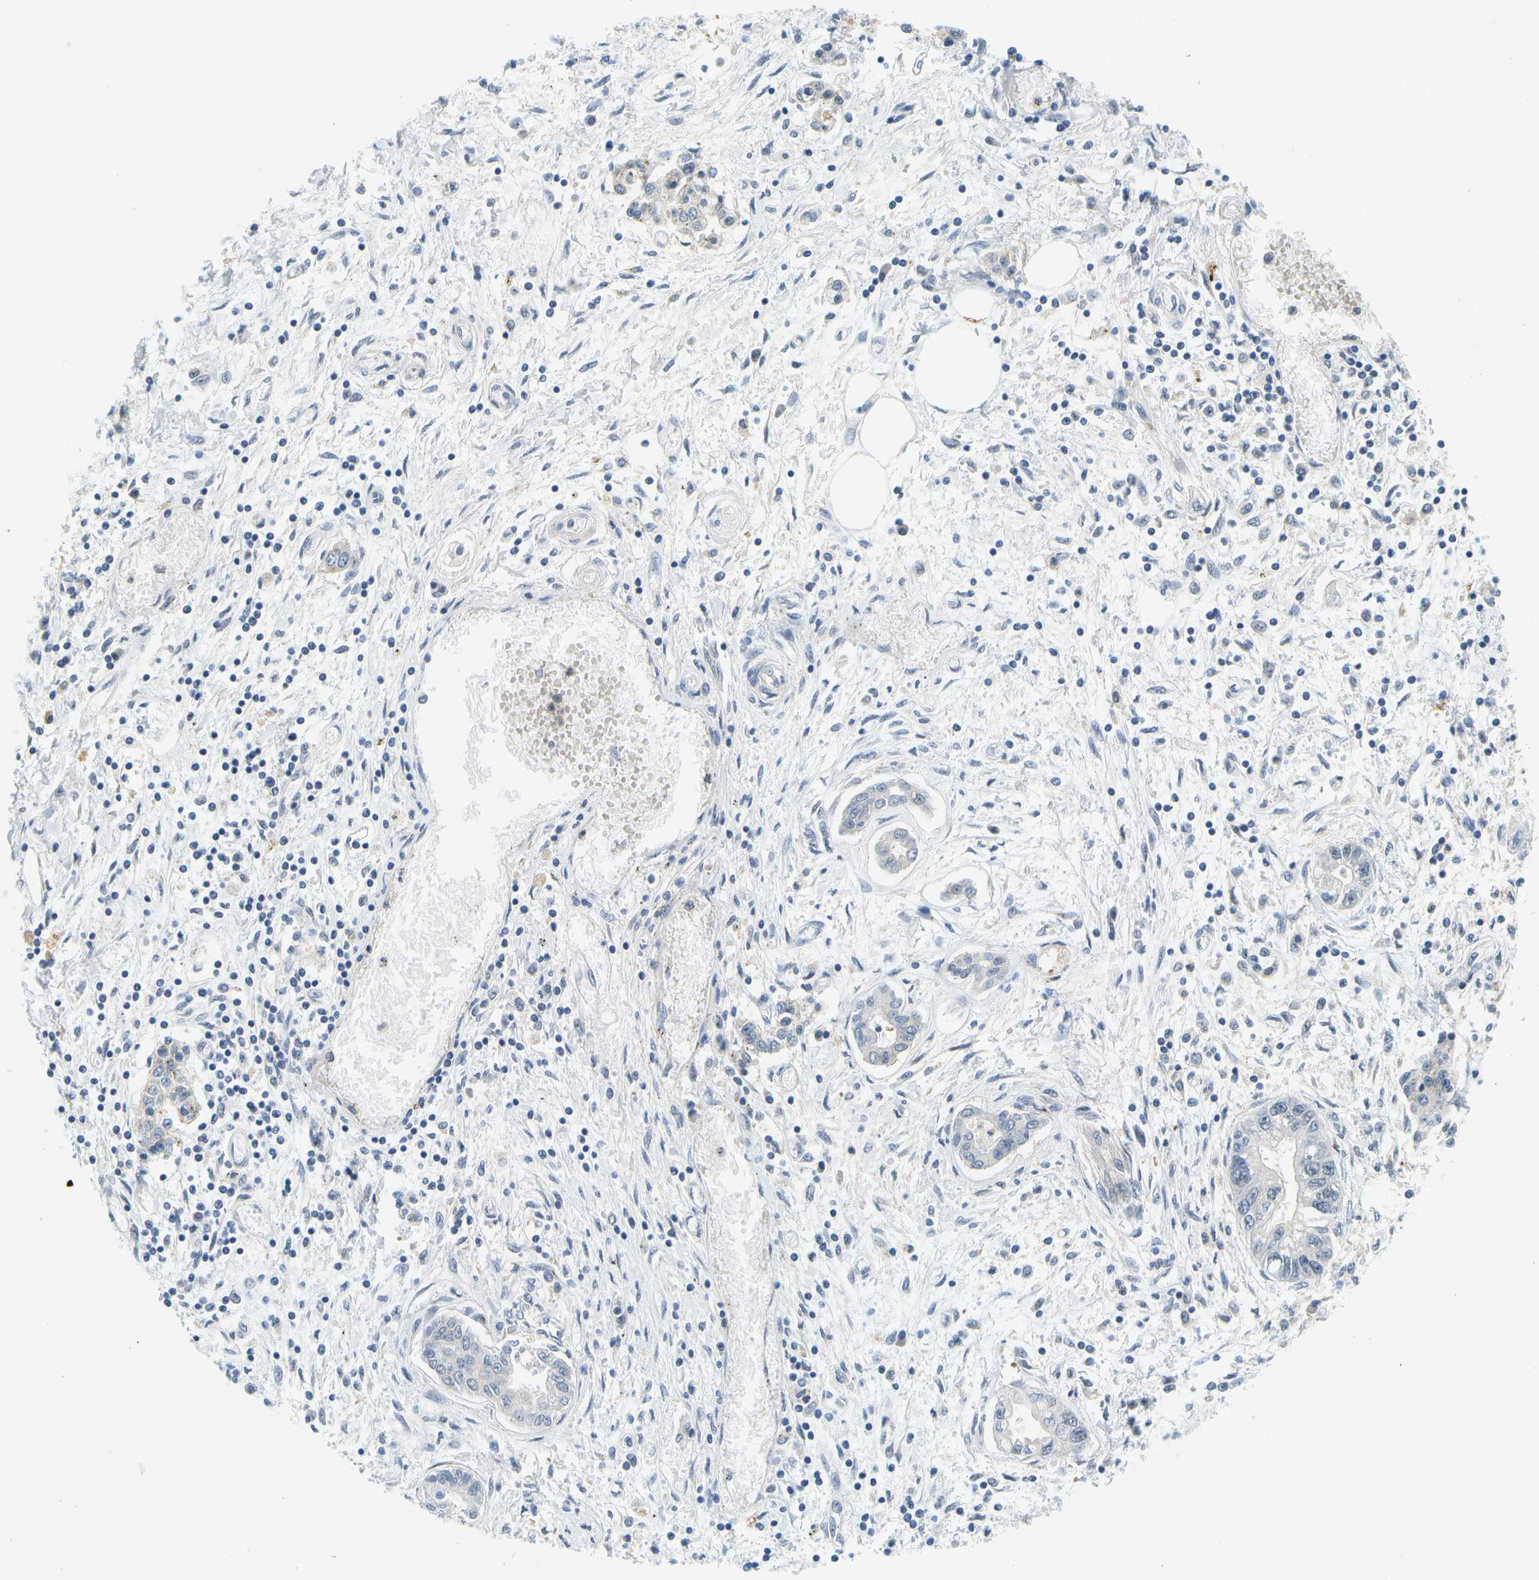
{"staining": {"intensity": "negative", "quantity": "none", "location": "none"}, "tissue": "pancreatic cancer", "cell_type": "Tumor cells", "image_type": "cancer", "snomed": [{"axis": "morphology", "description": "Adenocarcinoma, NOS"}, {"axis": "topography", "description": "Pancreas"}], "caption": "Pancreatic cancer stained for a protein using immunohistochemistry (IHC) shows no staining tumor cells.", "gene": "RASGRP2", "patient": {"sex": "male", "age": 56}}